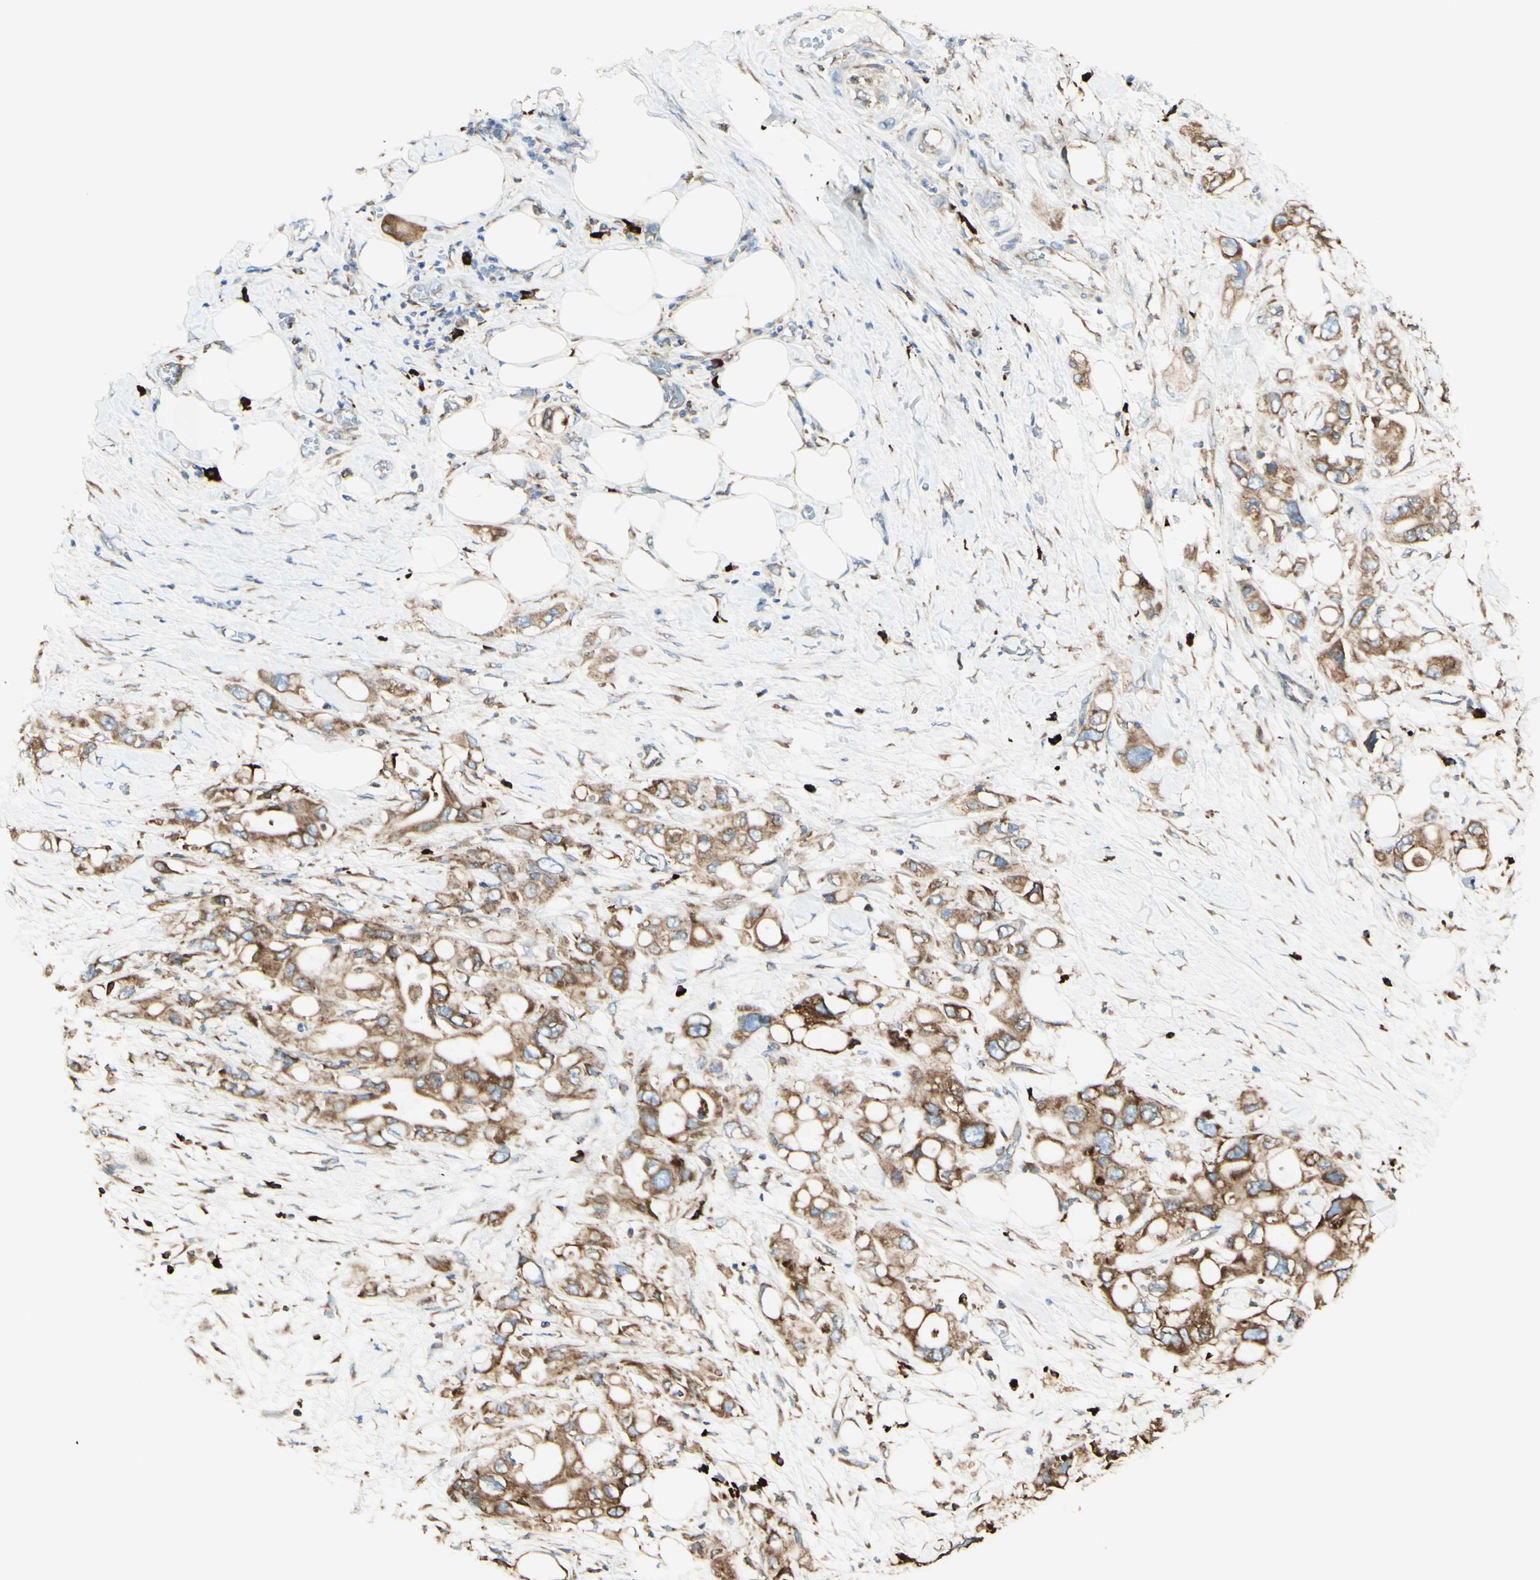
{"staining": {"intensity": "moderate", "quantity": ">75%", "location": "cytoplasmic/membranous"}, "tissue": "pancreatic cancer", "cell_type": "Tumor cells", "image_type": "cancer", "snomed": [{"axis": "morphology", "description": "Adenocarcinoma, NOS"}, {"axis": "topography", "description": "Pancreas"}], "caption": "IHC (DAB (3,3'-diaminobenzidine)) staining of pancreatic cancer (adenocarcinoma) demonstrates moderate cytoplasmic/membranous protein positivity in about >75% of tumor cells.", "gene": "DNAJB11", "patient": {"sex": "female", "age": 56}}